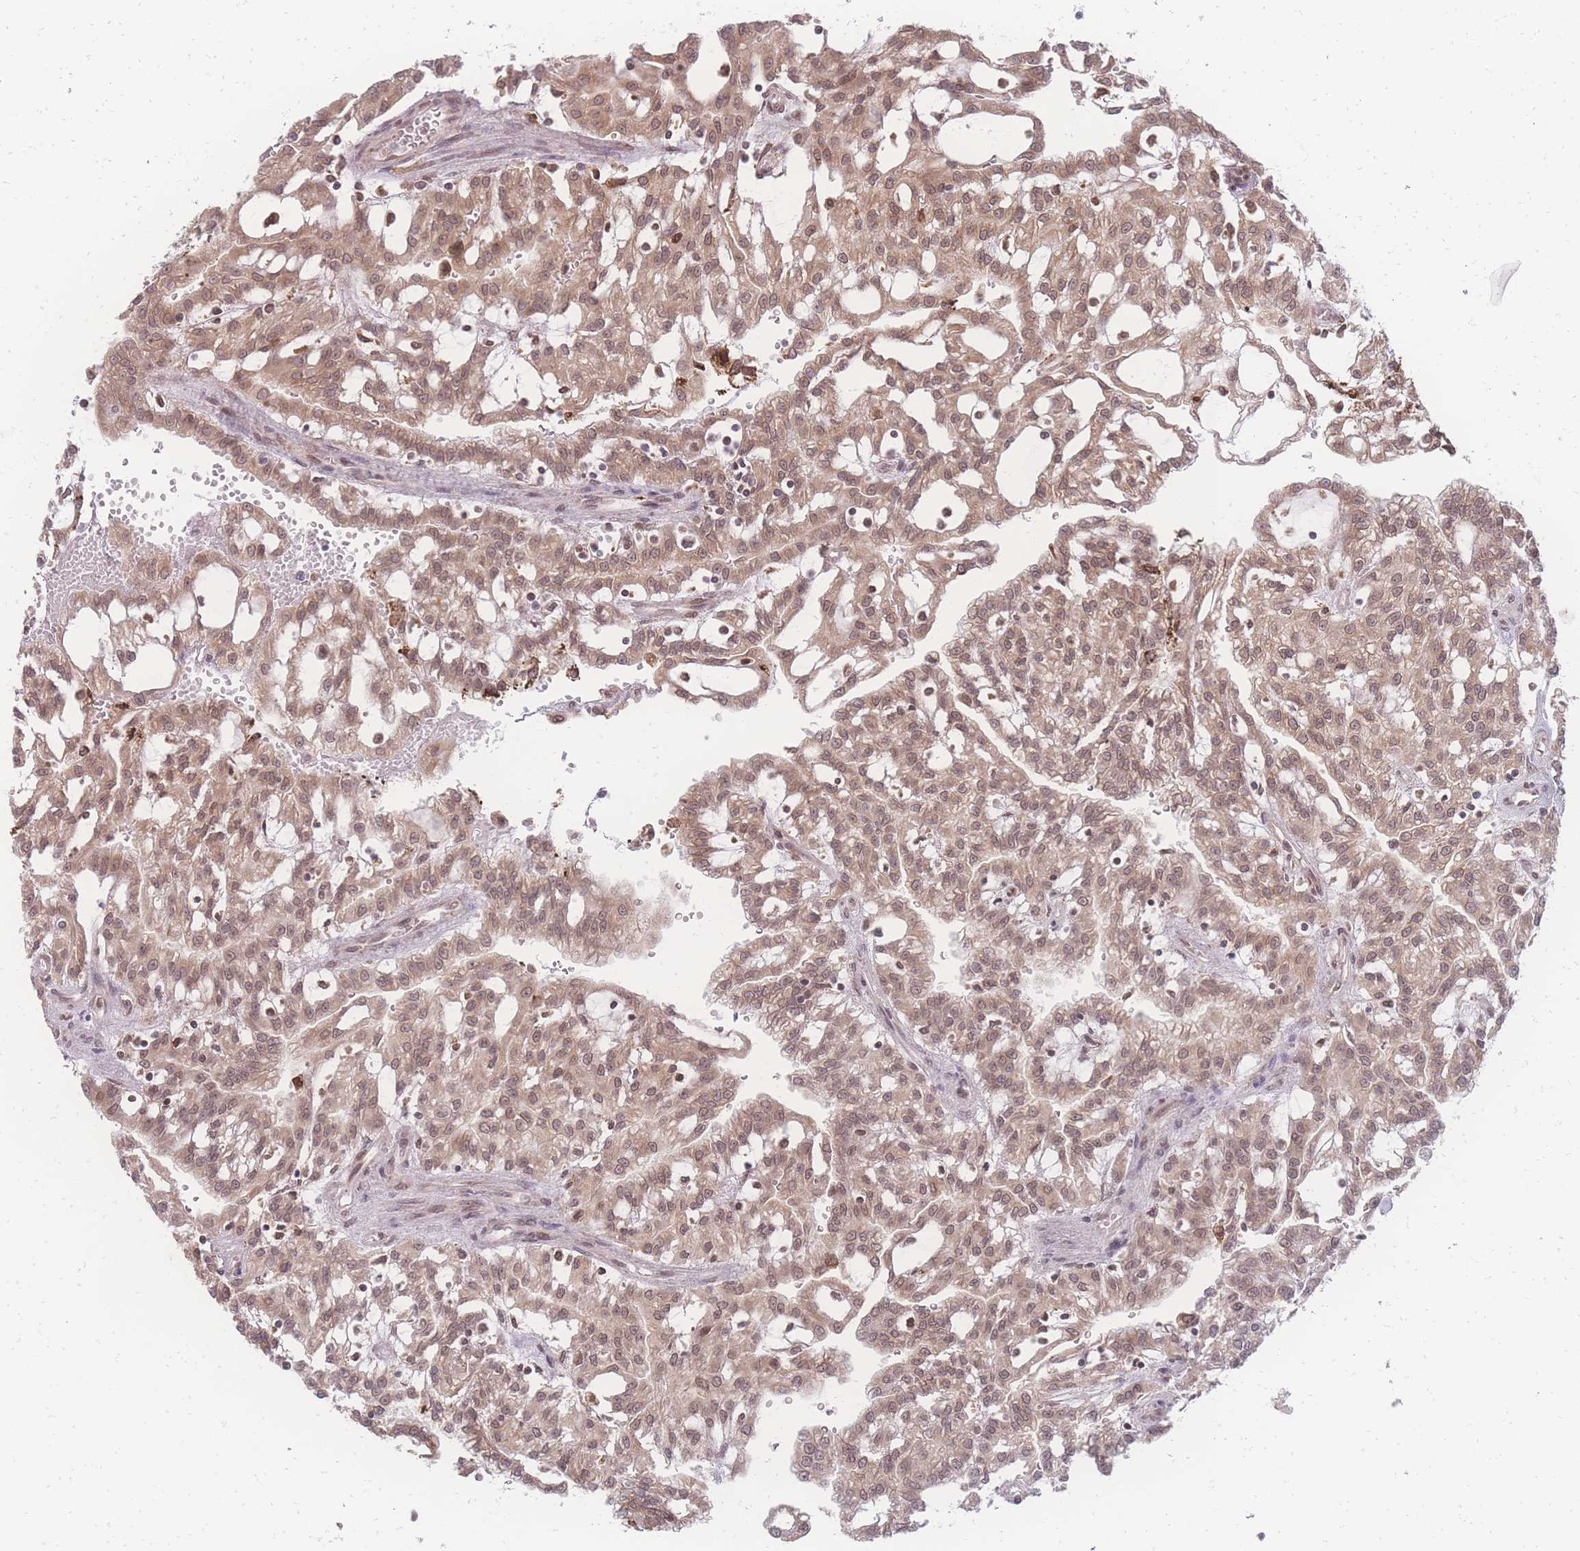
{"staining": {"intensity": "moderate", "quantity": ">75%", "location": "cytoplasmic/membranous,nuclear"}, "tissue": "renal cancer", "cell_type": "Tumor cells", "image_type": "cancer", "snomed": [{"axis": "morphology", "description": "Adenocarcinoma, NOS"}, {"axis": "topography", "description": "Kidney"}], "caption": "Renal adenocarcinoma stained with DAB (3,3'-diaminobenzidine) immunohistochemistry (IHC) demonstrates medium levels of moderate cytoplasmic/membranous and nuclear positivity in about >75% of tumor cells.", "gene": "ZC3H13", "patient": {"sex": "male", "age": 63}}